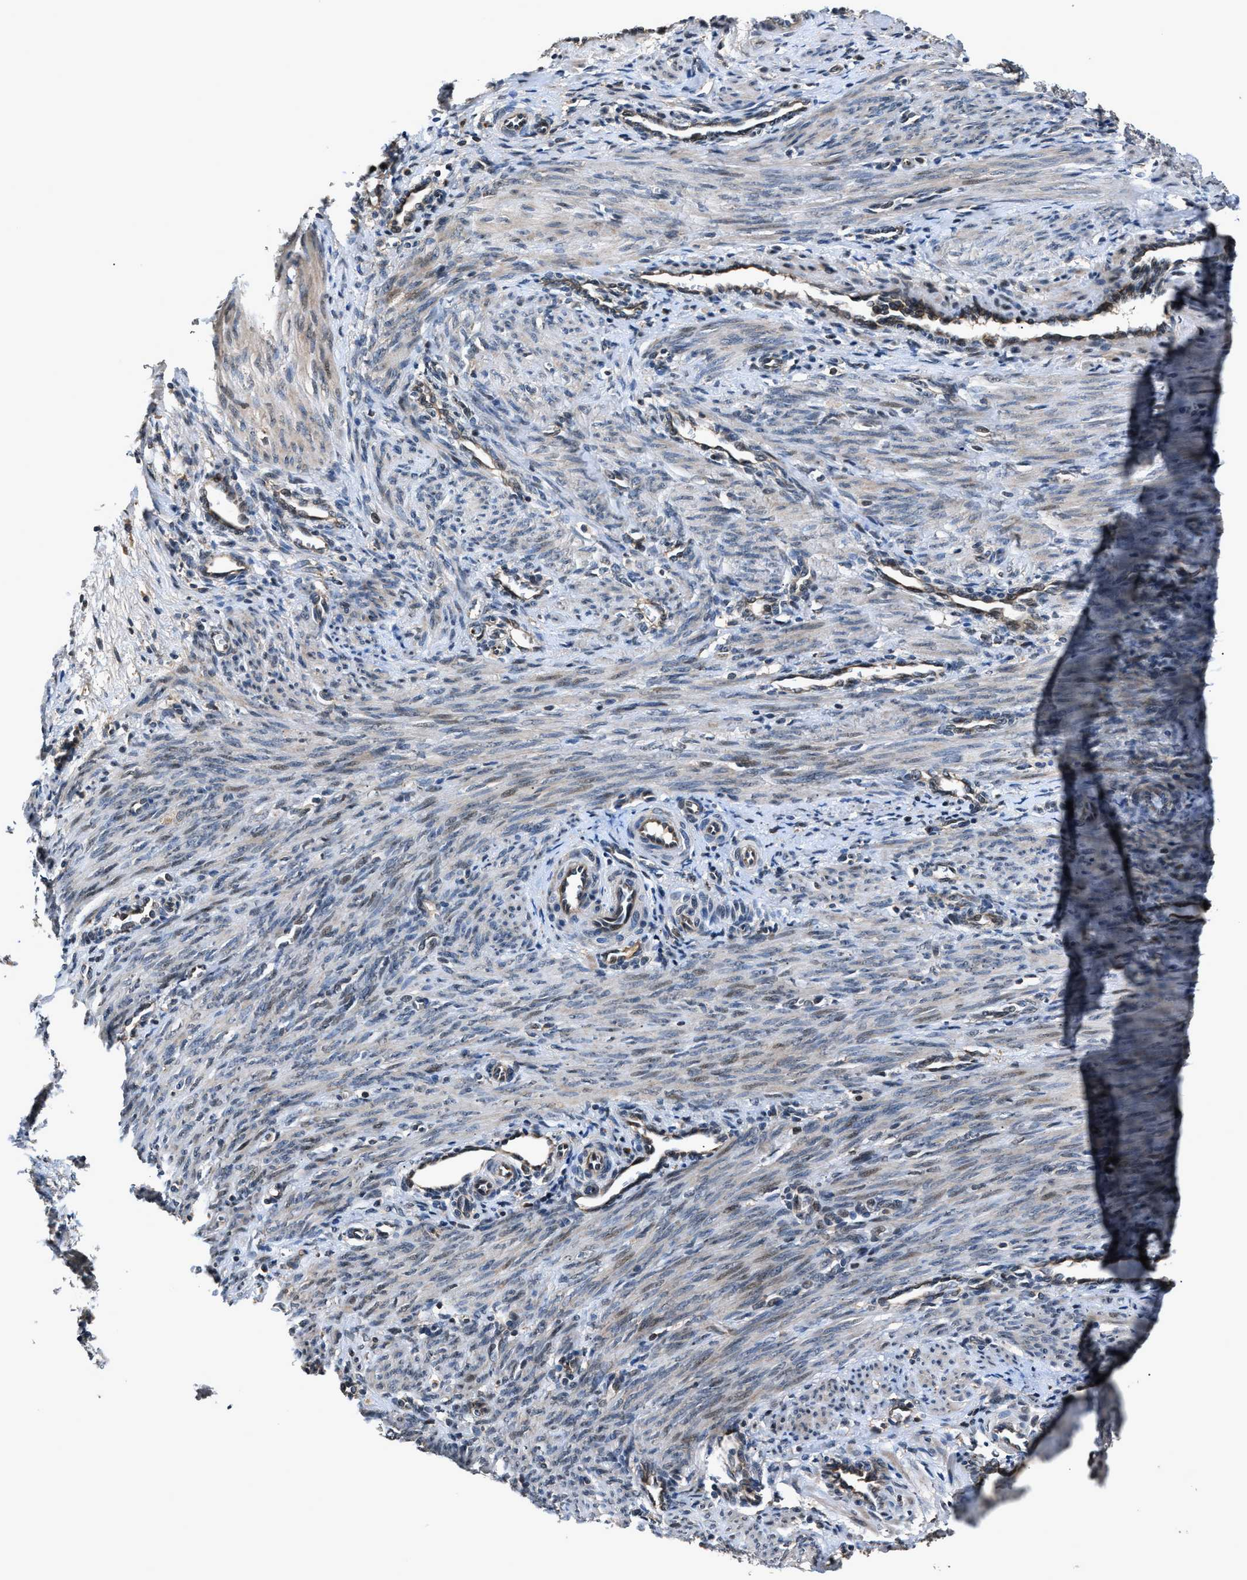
{"staining": {"intensity": "weak", "quantity": "<25%", "location": "cytoplasmic/membranous"}, "tissue": "smooth muscle", "cell_type": "Smooth muscle cells", "image_type": "normal", "snomed": [{"axis": "morphology", "description": "Normal tissue, NOS"}, {"axis": "topography", "description": "Endometrium"}], "caption": "Immunohistochemistry (IHC) image of benign smooth muscle stained for a protein (brown), which shows no expression in smooth muscle cells. Nuclei are stained in blue.", "gene": "TNRC18", "patient": {"sex": "female", "age": 33}}